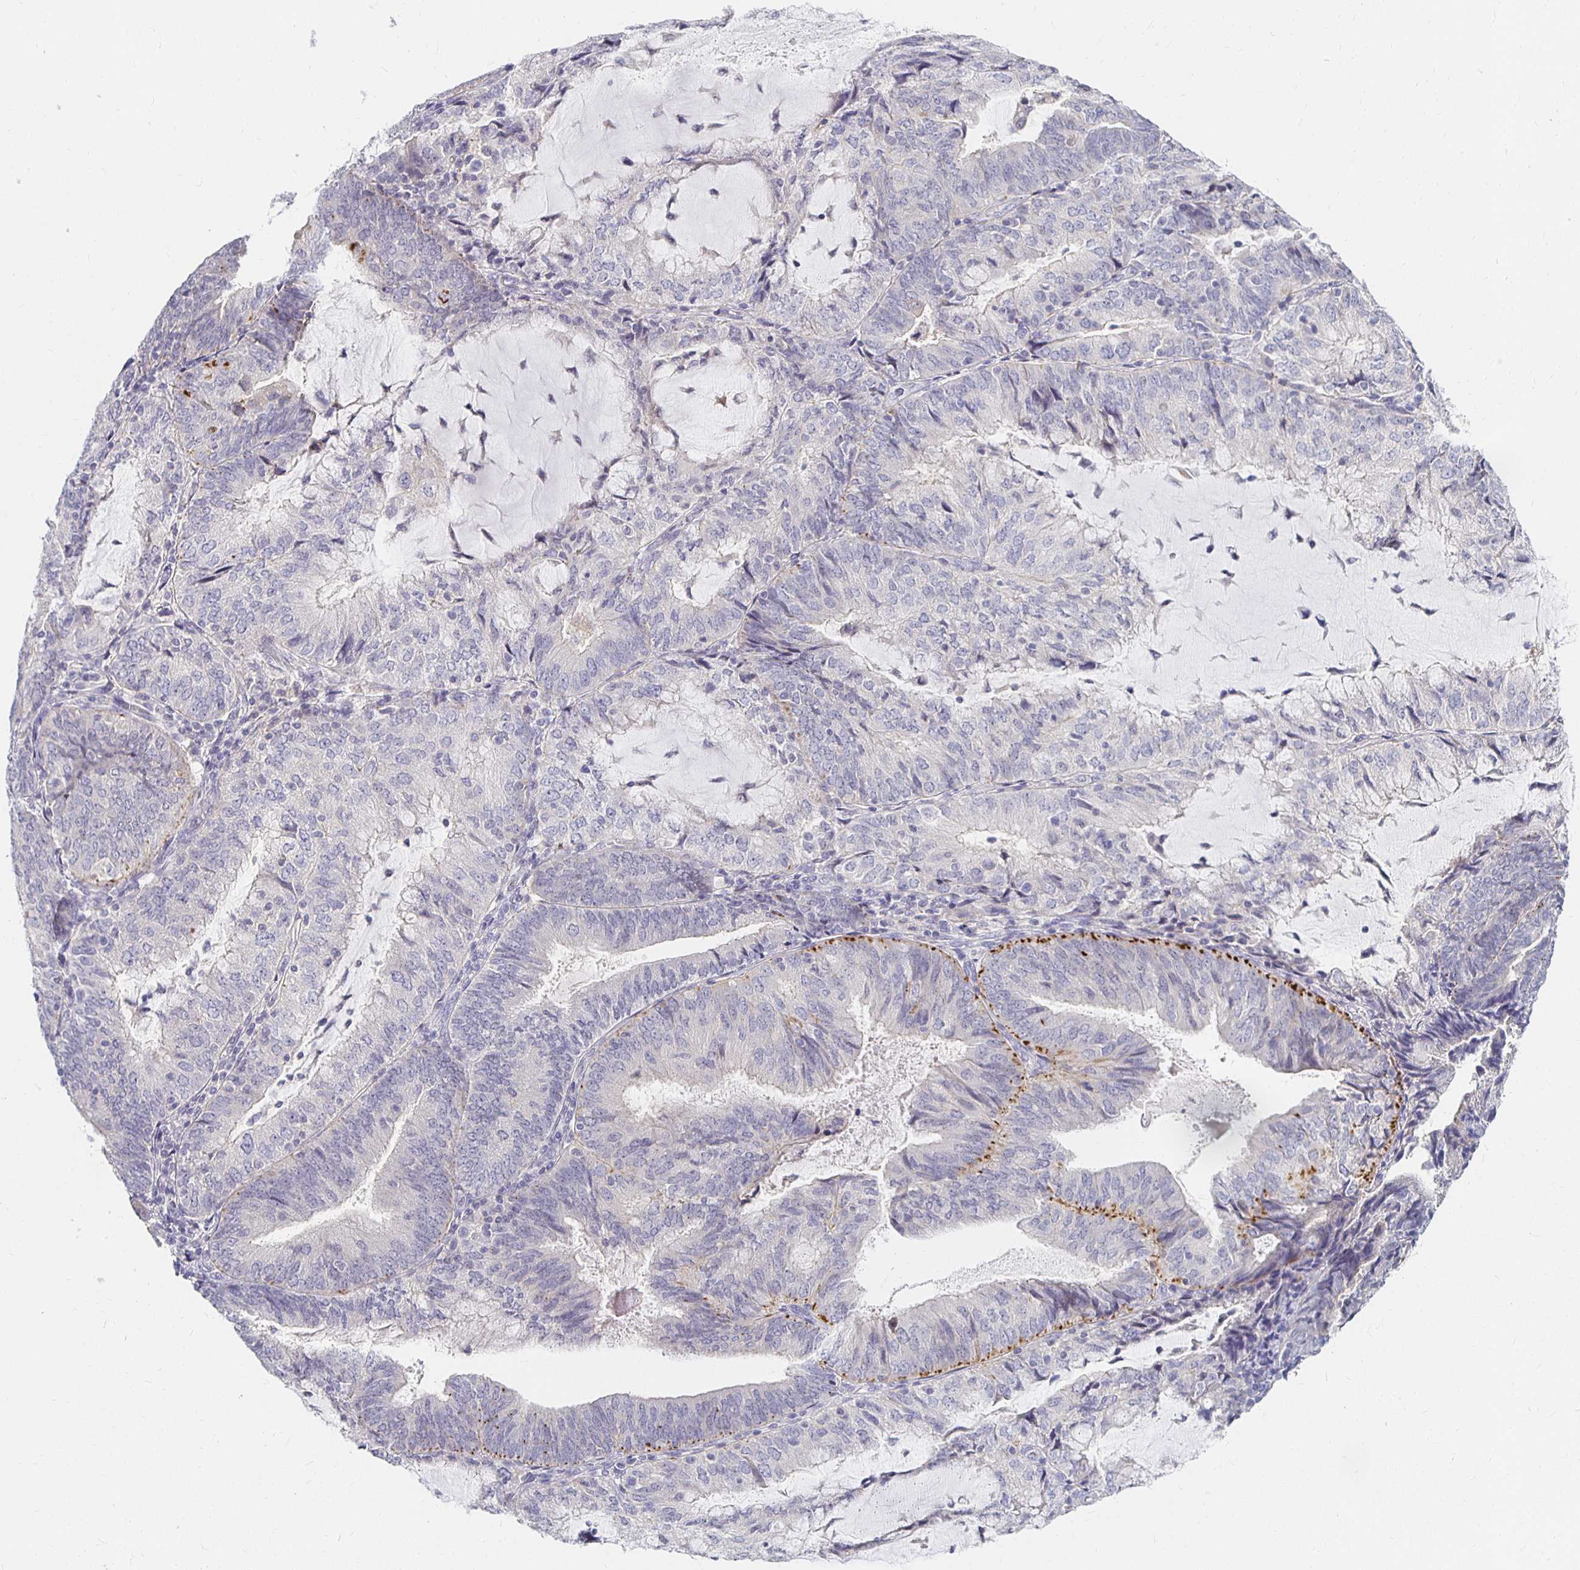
{"staining": {"intensity": "moderate", "quantity": "<25%", "location": "cytoplasmic/membranous"}, "tissue": "endometrial cancer", "cell_type": "Tumor cells", "image_type": "cancer", "snomed": [{"axis": "morphology", "description": "Adenocarcinoma, NOS"}, {"axis": "topography", "description": "Endometrium"}], "caption": "Human adenocarcinoma (endometrial) stained with a brown dye exhibits moderate cytoplasmic/membranous positive expression in approximately <25% of tumor cells.", "gene": "FKRP", "patient": {"sex": "female", "age": 81}}